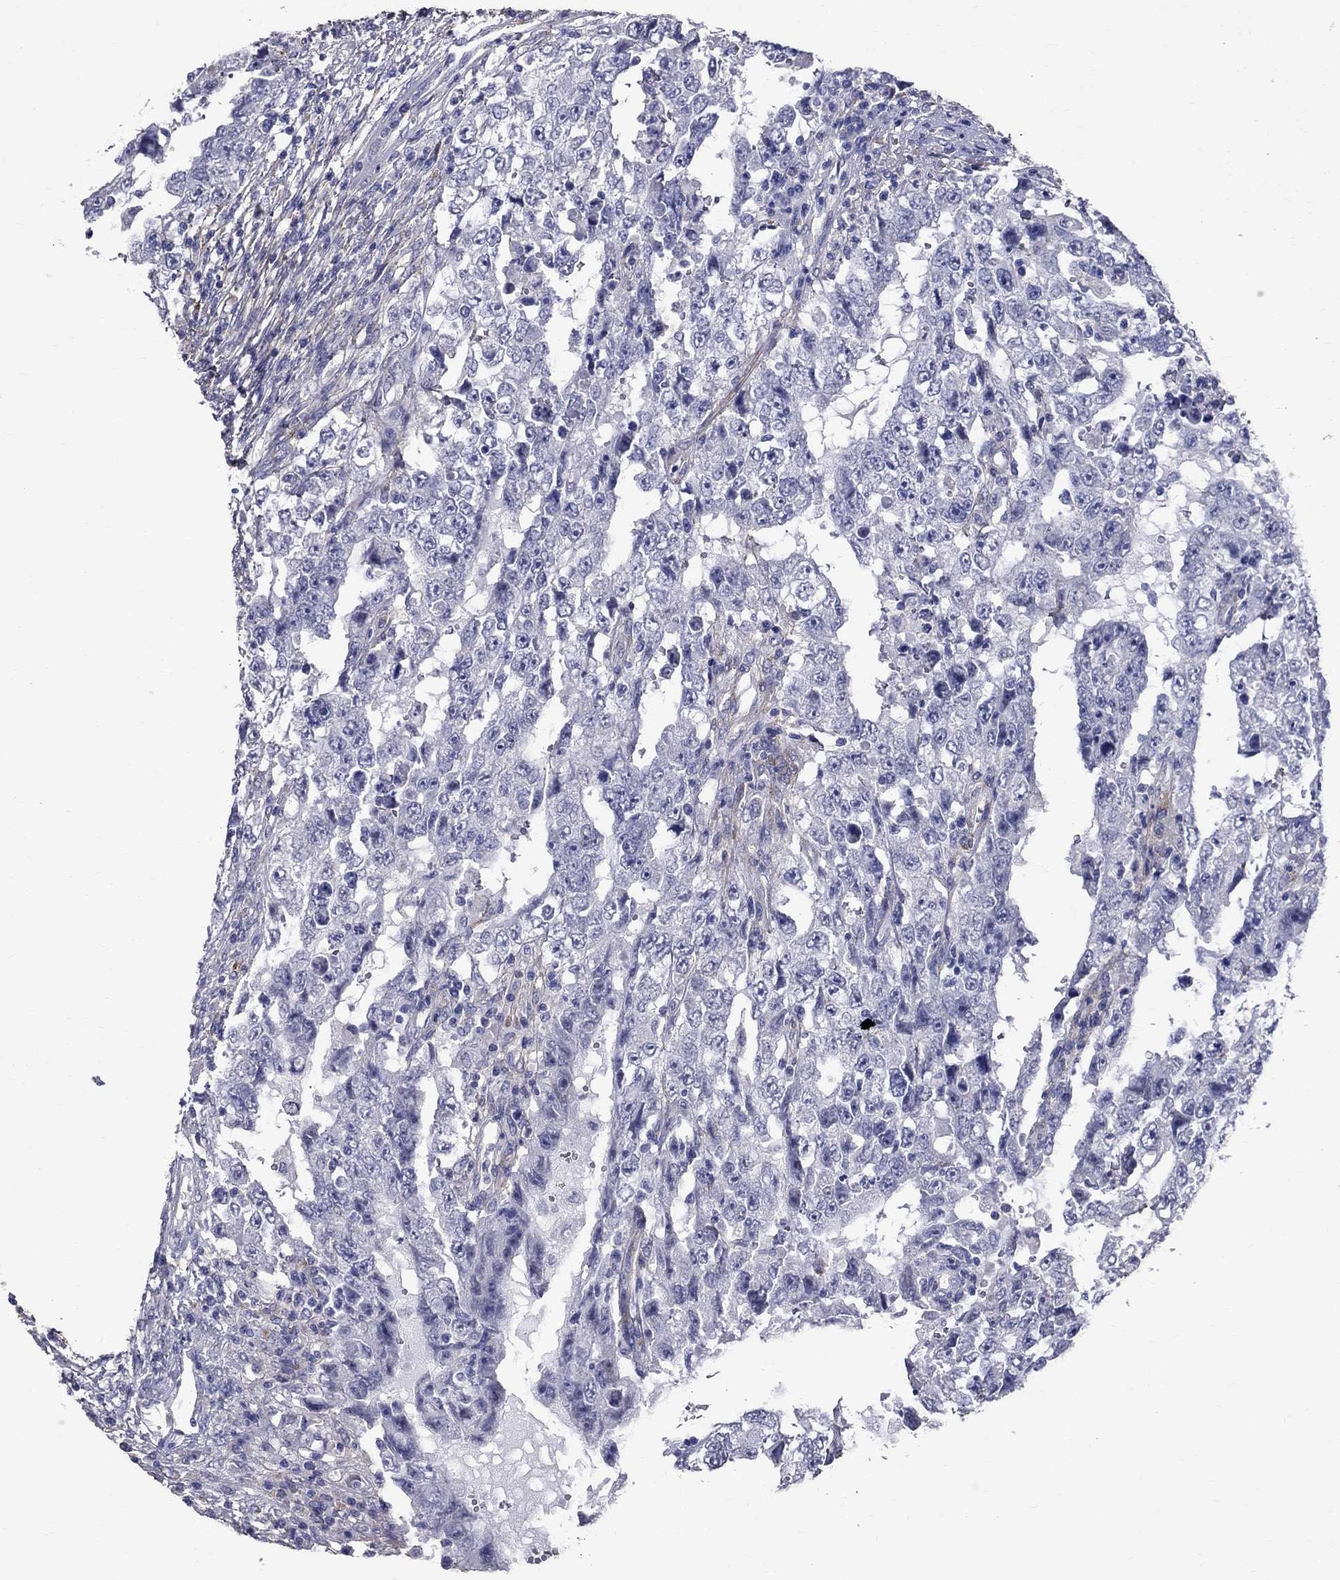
{"staining": {"intensity": "negative", "quantity": "none", "location": "none"}, "tissue": "testis cancer", "cell_type": "Tumor cells", "image_type": "cancer", "snomed": [{"axis": "morphology", "description": "Carcinoma, Embryonal, NOS"}, {"axis": "topography", "description": "Testis"}], "caption": "High power microscopy histopathology image of an immunohistochemistry (IHC) image of testis cancer (embryonal carcinoma), revealing no significant staining in tumor cells.", "gene": "ANXA10", "patient": {"sex": "male", "age": 26}}